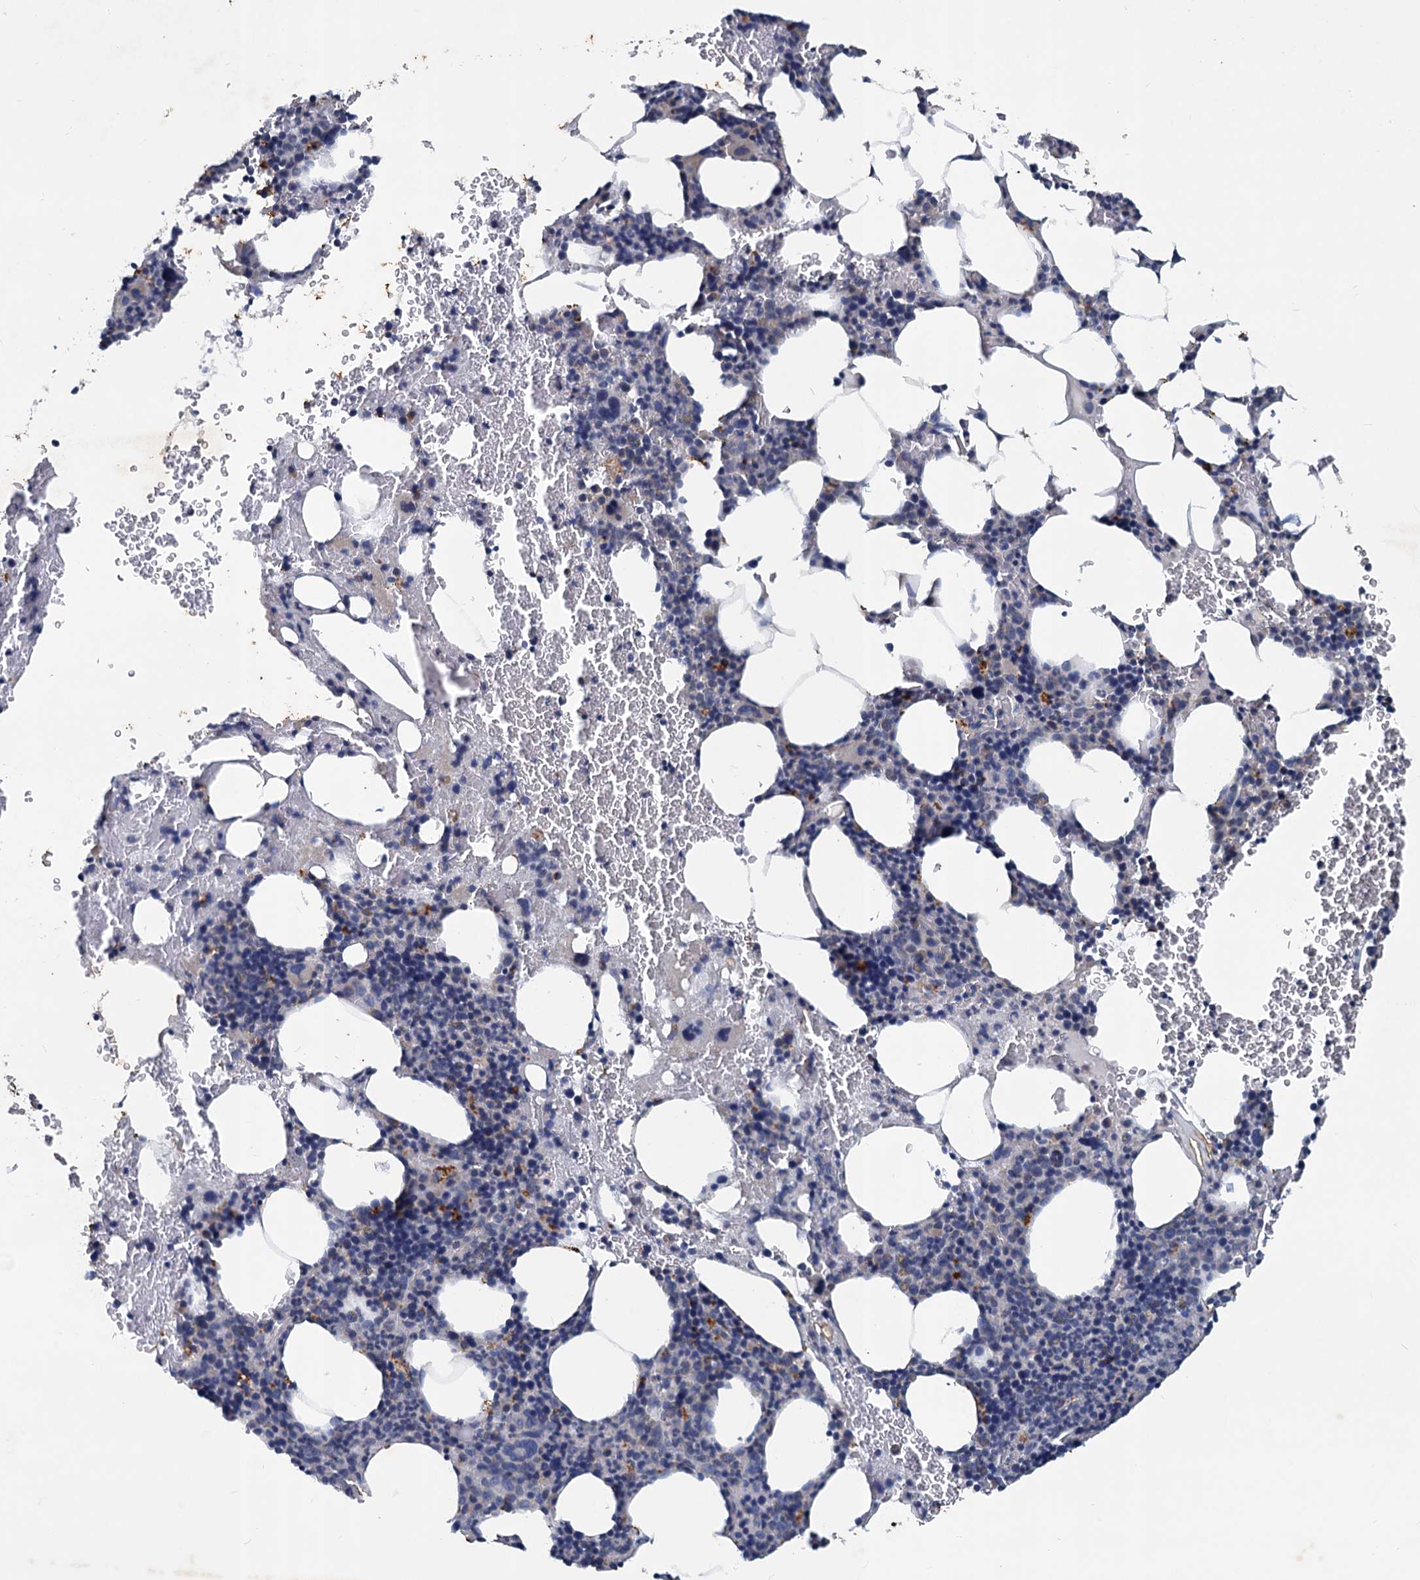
{"staining": {"intensity": "negative", "quantity": "none", "location": "none"}, "tissue": "bone marrow", "cell_type": "Hematopoietic cells", "image_type": "normal", "snomed": [{"axis": "morphology", "description": "Normal tissue, NOS"}, {"axis": "topography", "description": "Bone marrow"}], "caption": "This histopathology image is of benign bone marrow stained with immunohistochemistry (IHC) to label a protein in brown with the nuclei are counter-stained blue. There is no expression in hematopoietic cells. (Brightfield microscopy of DAB IHC at high magnification).", "gene": "SLC2A7", "patient": {"sex": "female", "age": 77}}